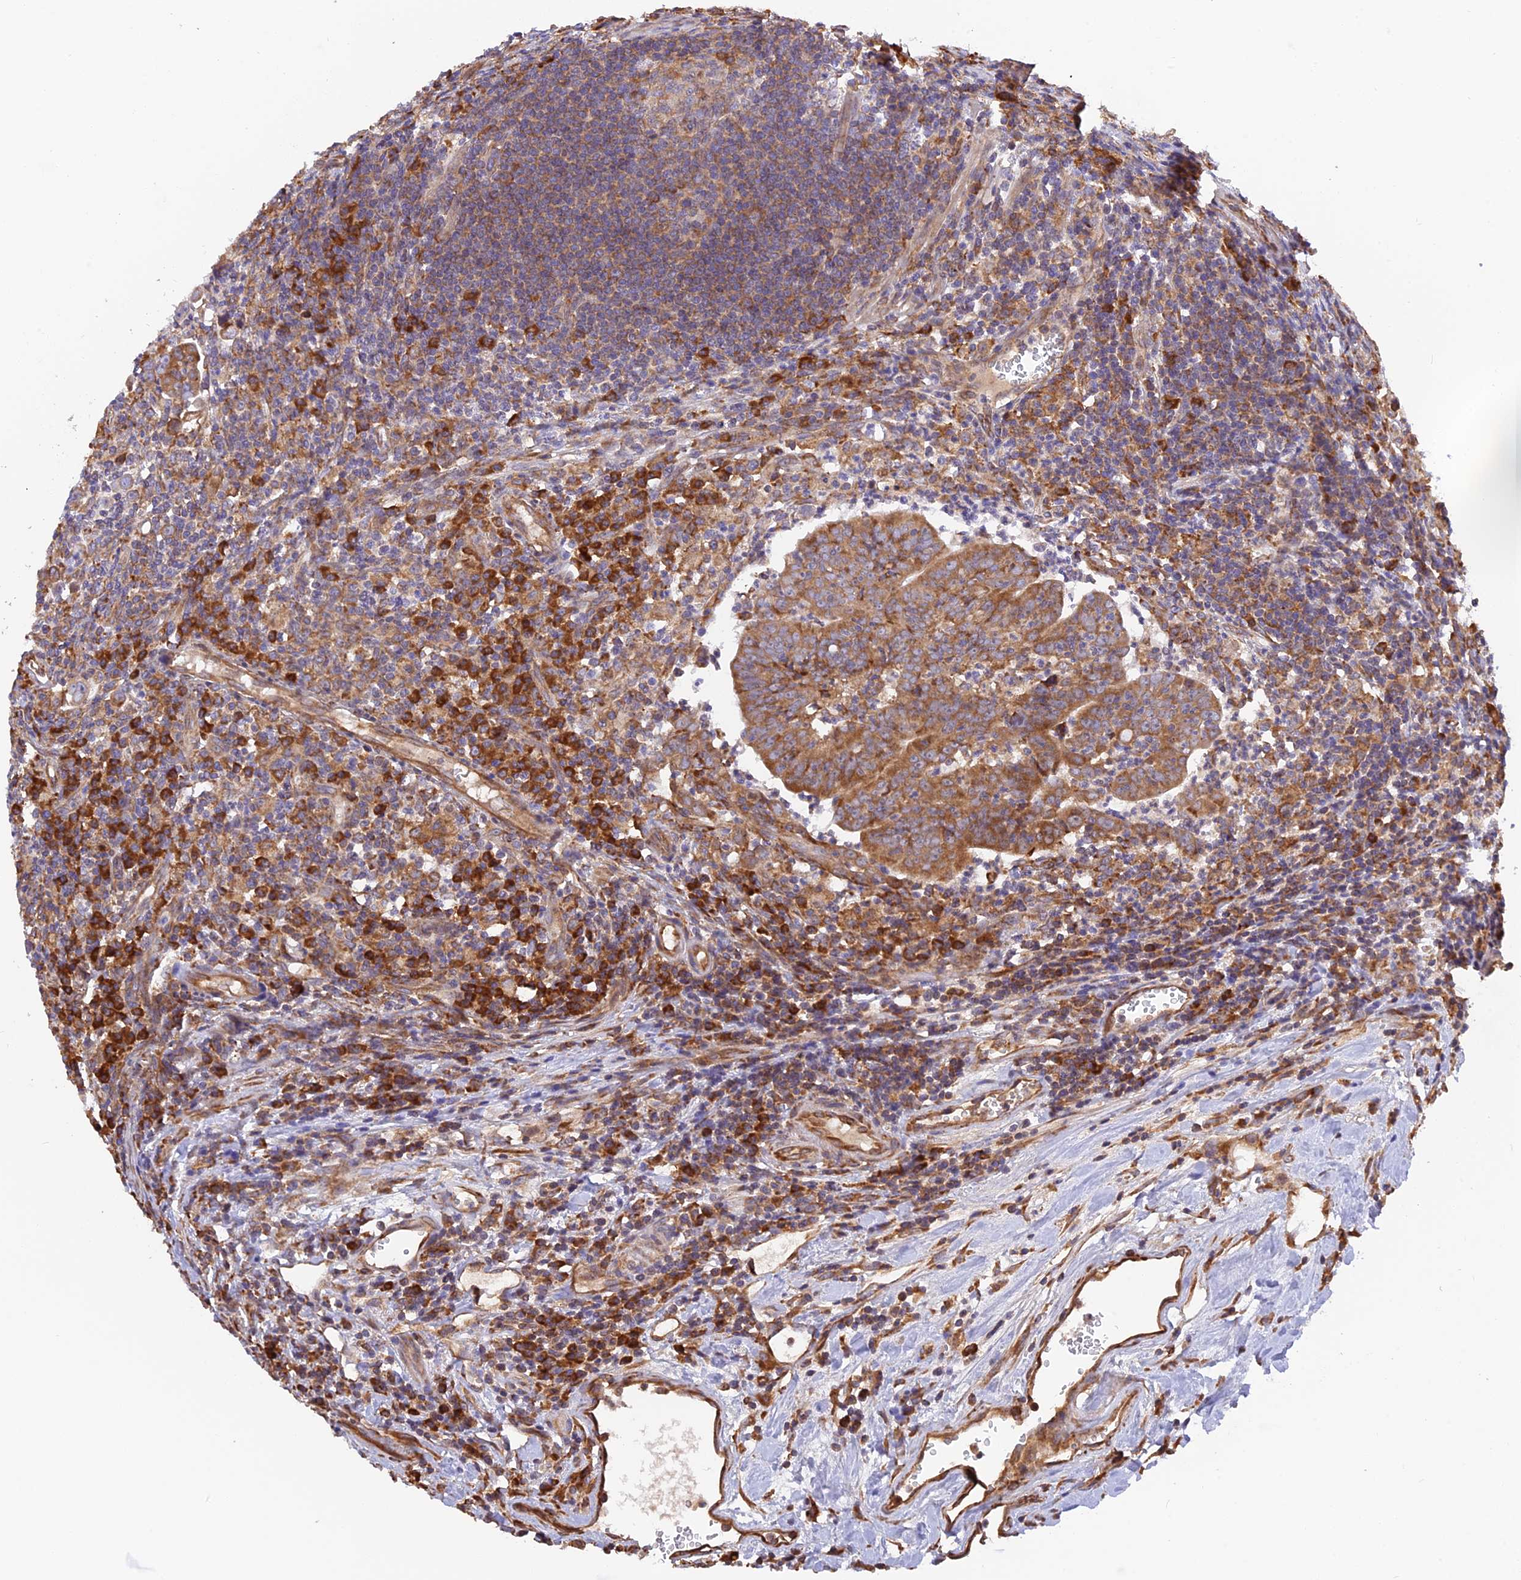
{"staining": {"intensity": "moderate", "quantity": ">75%", "location": "cytoplasmic/membranous"}, "tissue": "colorectal cancer", "cell_type": "Tumor cells", "image_type": "cancer", "snomed": [{"axis": "morphology", "description": "Adenocarcinoma, NOS"}, {"axis": "topography", "description": "Rectum"}], "caption": "A high-resolution photomicrograph shows immunohistochemistry staining of colorectal cancer, which shows moderate cytoplasmic/membranous expression in approximately >75% of tumor cells.", "gene": "RPL5", "patient": {"sex": "male", "age": 69}}